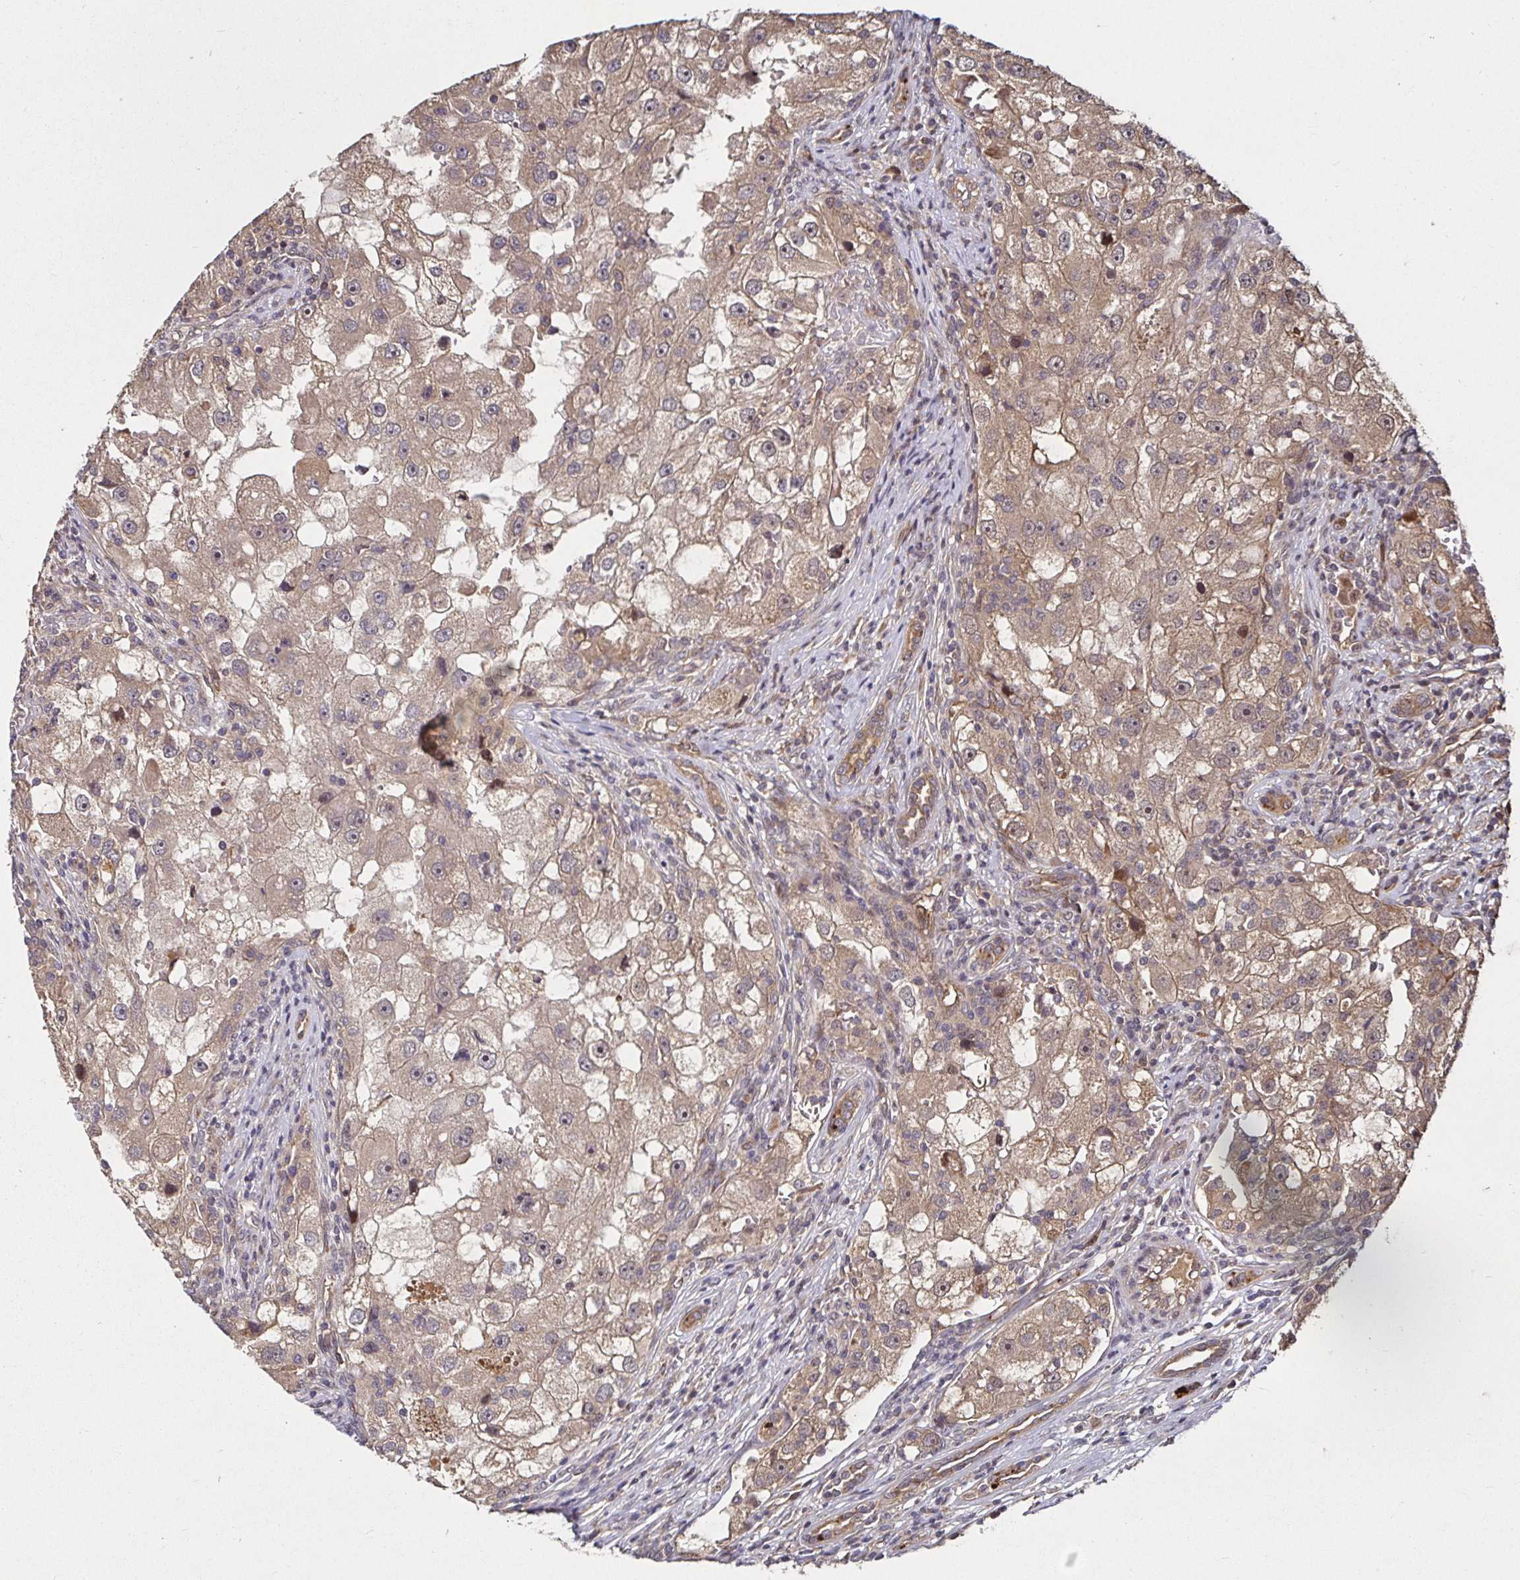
{"staining": {"intensity": "weak", "quantity": ">75%", "location": "cytoplasmic/membranous"}, "tissue": "renal cancer", "cell_type": "Tumor cells", "image_type": "cancer", "snomed": [{"axis": "morphology", "description": "Adenocarcinoma, NOS"}, {"axis": "topography", "description": "Kidney"}], "caption": "Adenocarcinoma (renal) stained with a brown dye shows weak cytoplasmic/membranous positive positivity in about >75% of tumor cells.", "gene": "SMYD3", "patient": {"sex": "male", "age": 63}}